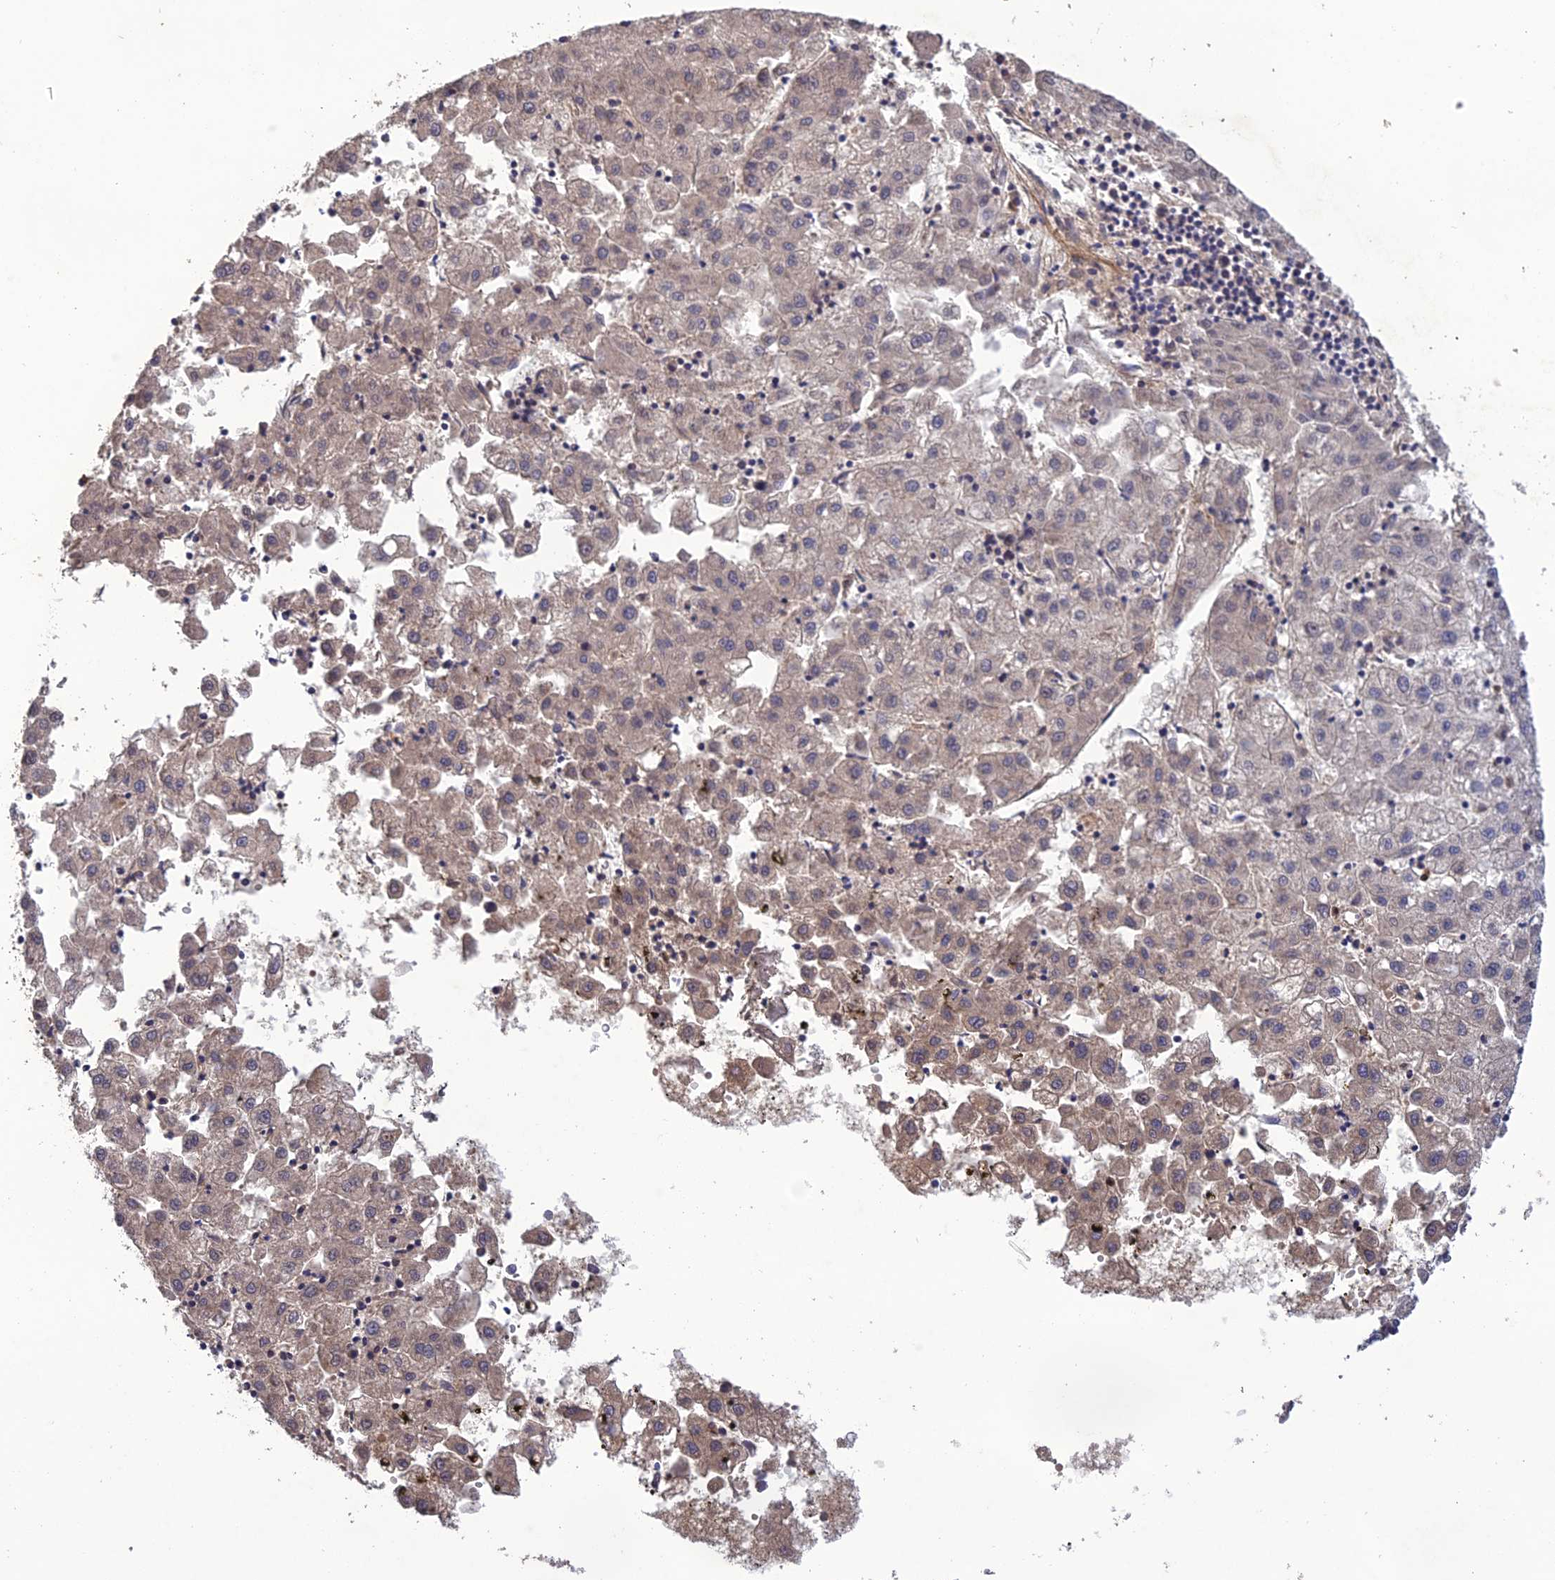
{"staining": {"intensity": "negative", "quantity": "none", "location": "none"}, "tissue": "liver cancer", "cell_type": "Tumor cells", "image_type": "cancer", "snomed": [{"axis": "morphology", "description": "Carcinoma, Hepatocellular, NOS"}, {"axis": "topography", "description": "Liver"}], "caption": "DAB immunohistochemical staining of liver cancer exhibits no significant staining in tumor cells. (DAB (3,3'-diaminobenzidine) IHC, high magnification).", "gene": "SLC39A13", "patient": {"sex": "male", "age": 72}}